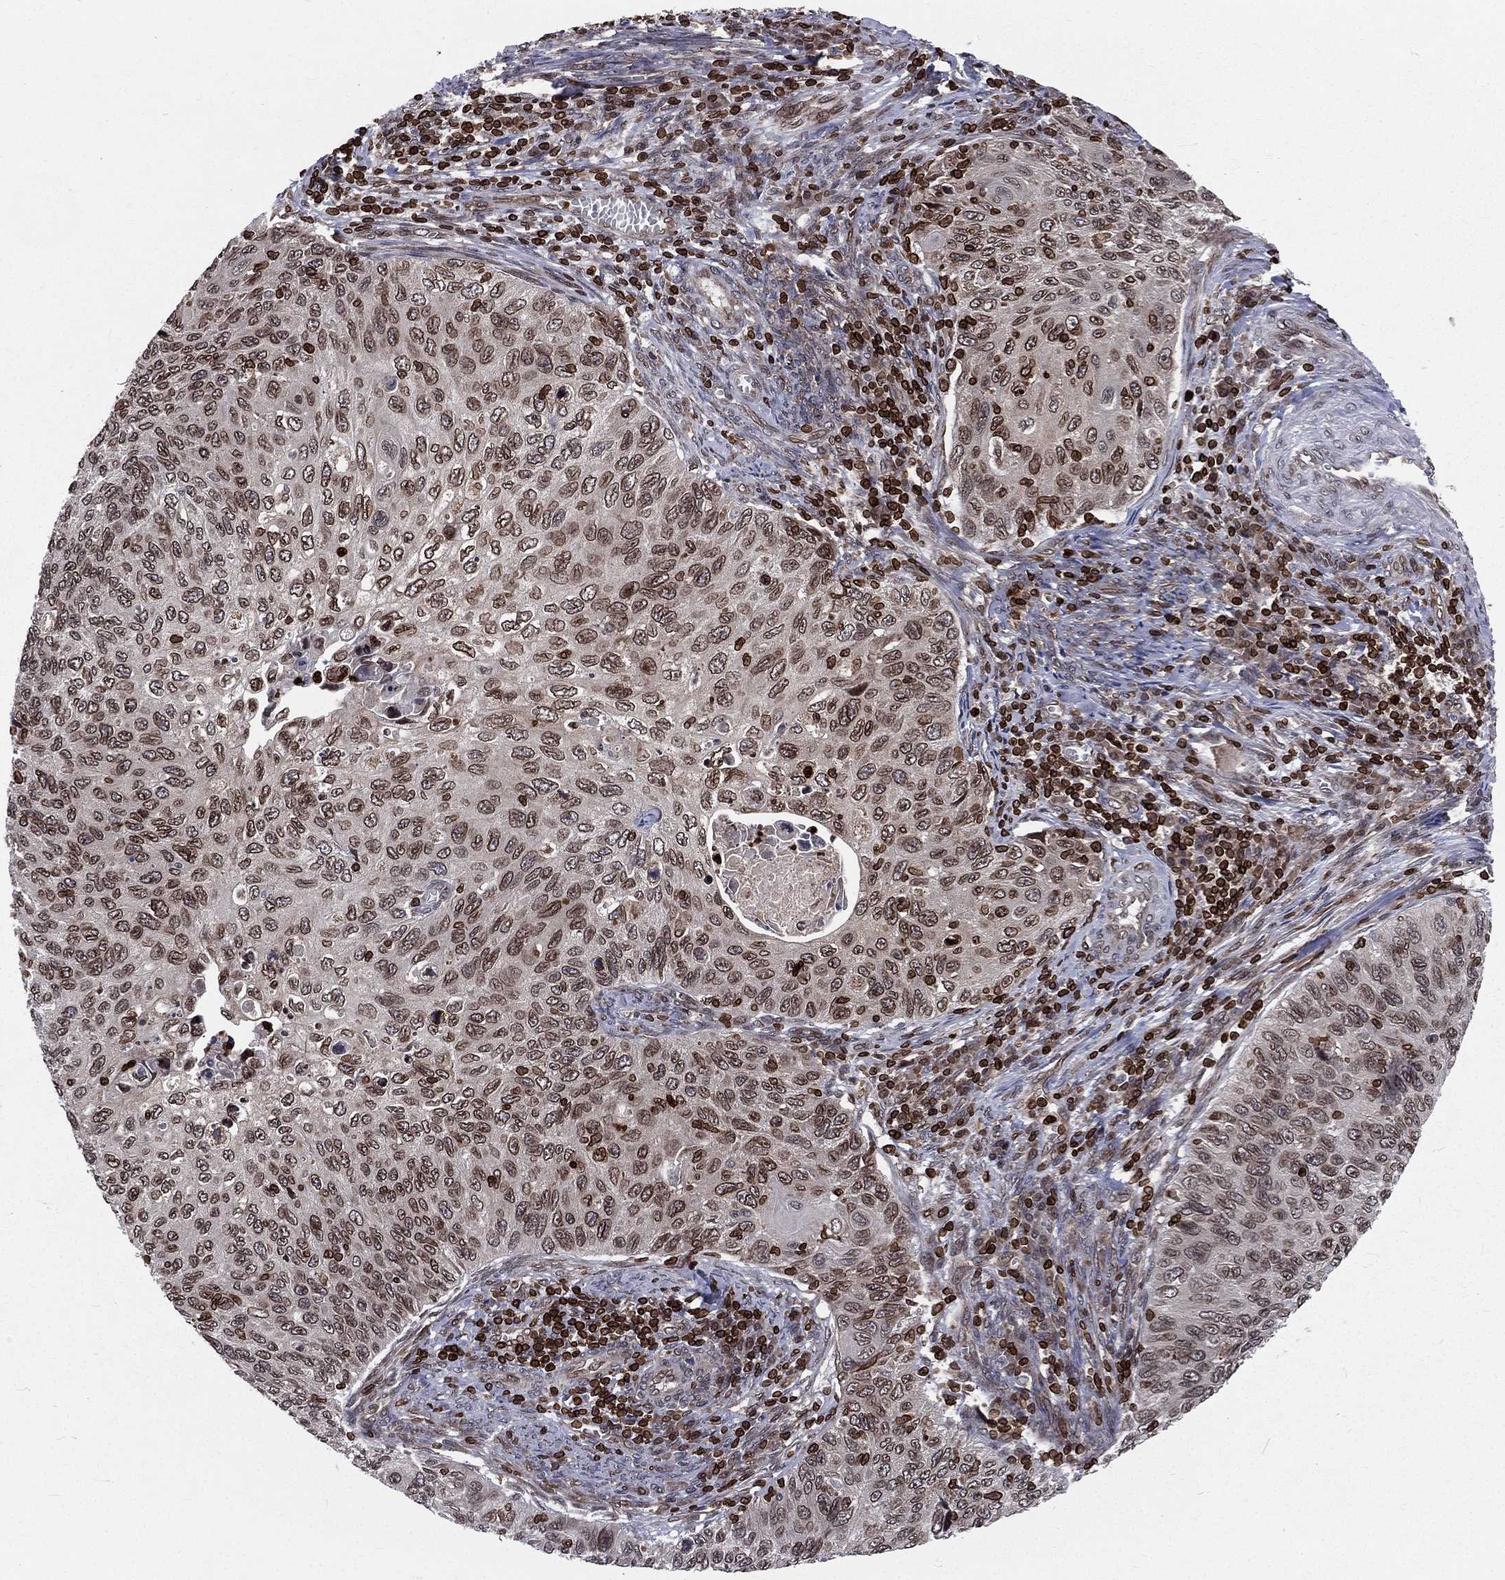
{"staining": {"intensity": "strong", "quantity": "<25%", "location": "cytoplasmic/membranous,nuclear"}, "tissue": "cervical cancer", "cell_type": "Tumor cells", "image_type": "cancer", "snomed": [{"axis": "morphology", "description": "Squamous cell carcinoma, NOS"}, {"axis": "topography", "description": "Cervix"}], "caption": "Strong cytoplasmic/membranous and nuclear positivity is present in approximately <25% of tumor cells in squamous cell carcinoma (cervical). Nuclei are stained in blue.", "gene": "LBR", "patient": {"sex": "female", "age": 70}}